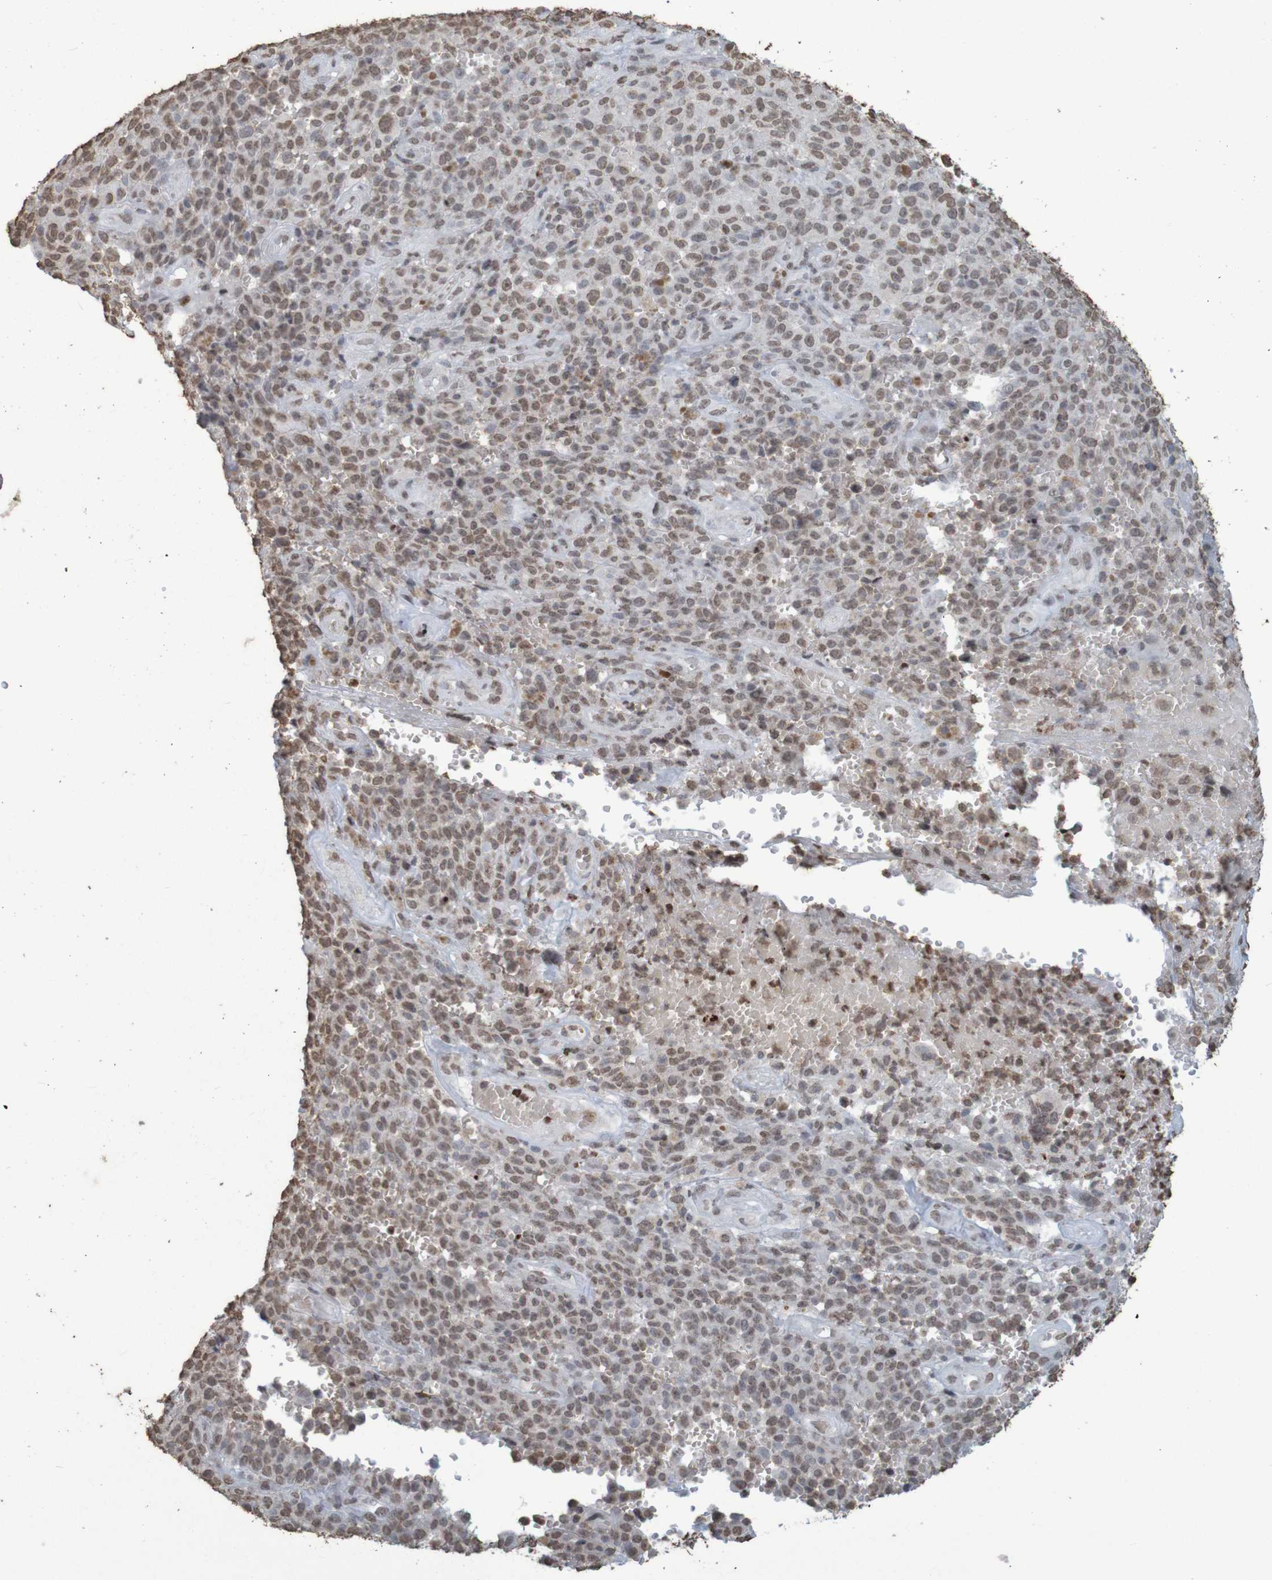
{"staining": {"intensity": "weak", "quantity": ">75%", "location": "nuclear"}, "tissue": "melanoma", "cell_type": "Tumor cells", "image_type": "cancer", "snomed": [{"axis": "morphology", "description": "Malignant melanoma, NOS"}, {"axis": "topography", "description": "Skin"}], "caption": "Malignant melanoma tissue displays weak nuclear expression in approximately >75% of tumor cells, visualized by immunohistochemistry.", "gene": "GFI1", "patient": {"sex": "female", "age": 82}}